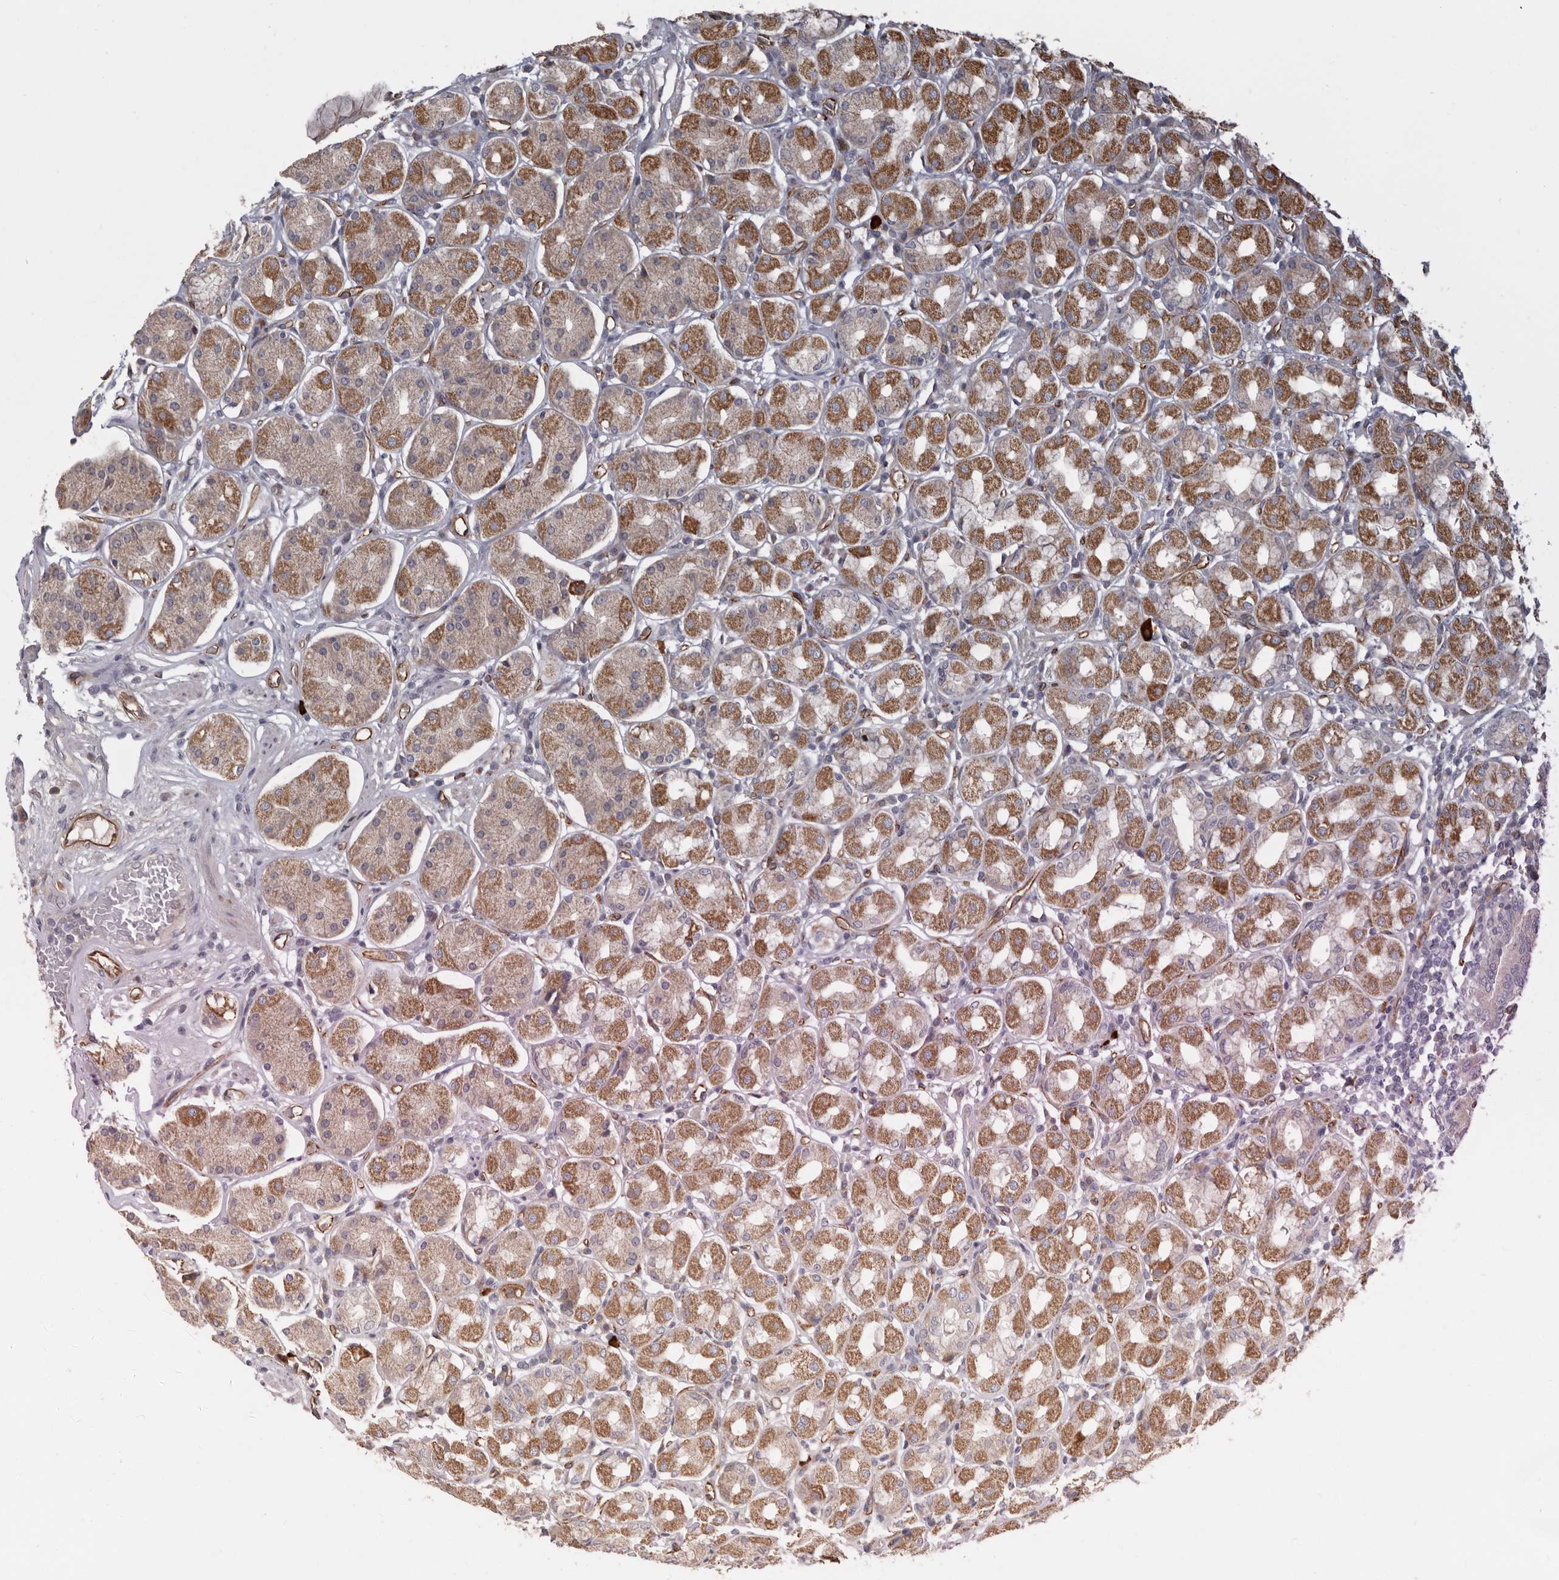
{"staining": {"intensity": "moderate", "quantity": "25%-75%", "location": "cytoplasmic/membranous"}, "tissue": "stomach", "cell_type": "Glandular cells", "image_type": "normal", "snomed": [{"axis": "morphology", "description": "Normal tissue, NOS"}, {"axis": "topography", "description": "Stomach"}, {"axis": "topography", "description": "Stomach, lower"}], "caption": "Immunohistochemistry staining of unremarkable stomach, which exhibits medium levels of moderate cytoplasmic/membranous staining in approximately 25%-75% of glandular cells indicating moderate cytoplasmic/membranous protein expression. The staining was performed using DAB (brown) for protein detection and nuclei were counterstained in hematoxylin (blue).", "gene": "SPRING1", "patient": {"sex": "female", "age": 56}}